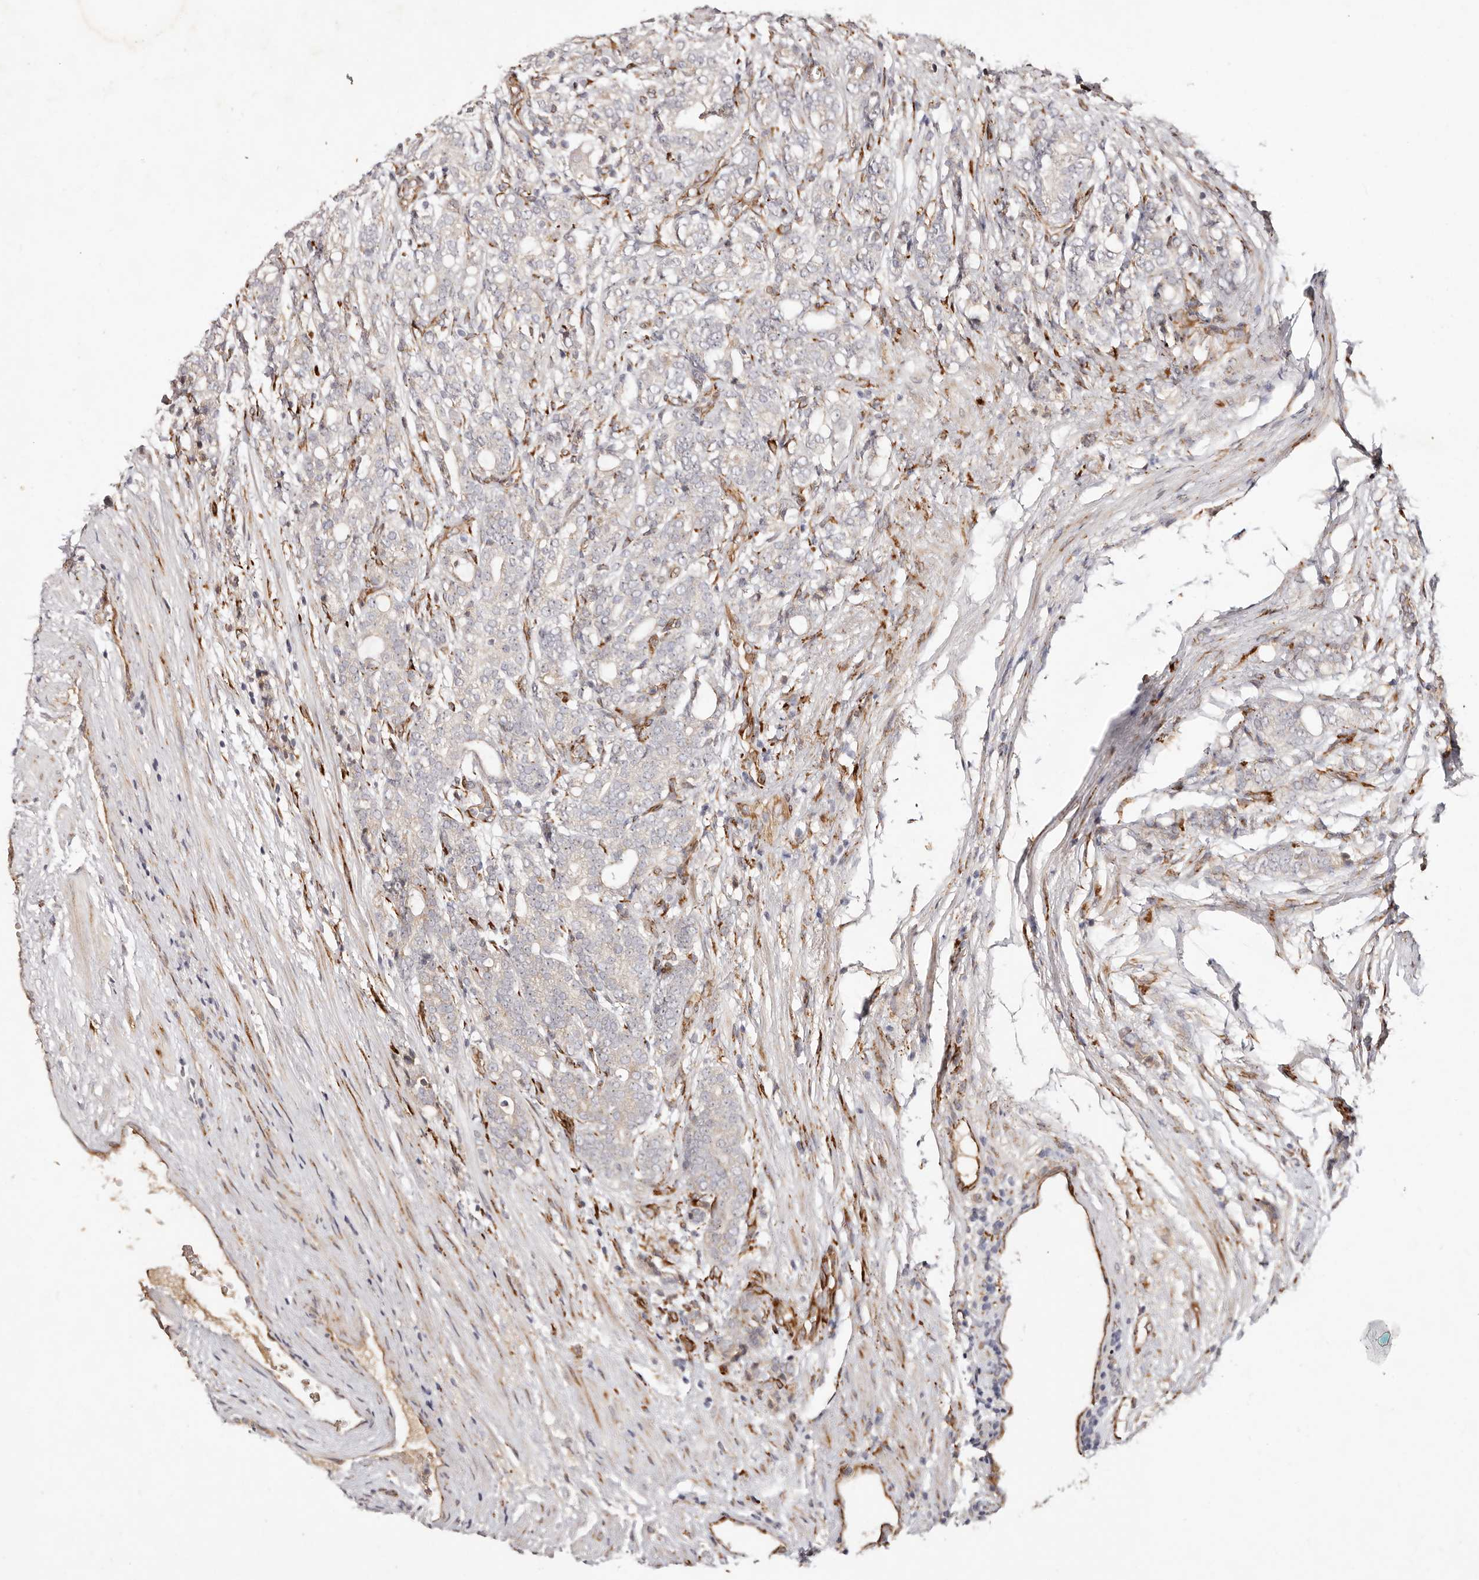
{"staining": {"intensity": "negative", "quantity": "none", "location": "none"}, "tissue": "prostate cancer", "cell_type": "Tumor cells", "image_type": "cancer", "snomed": [{"axis": "morphology", "description": "Adenocarcinoma, High grade"}, {"axis": "topography", "description": "Prostate"}], "caption": "Tumor cells show no significant staining in prostate cancer.", "gene": "SERPINH1", "patient": {"sex": "male", "age": 57}}